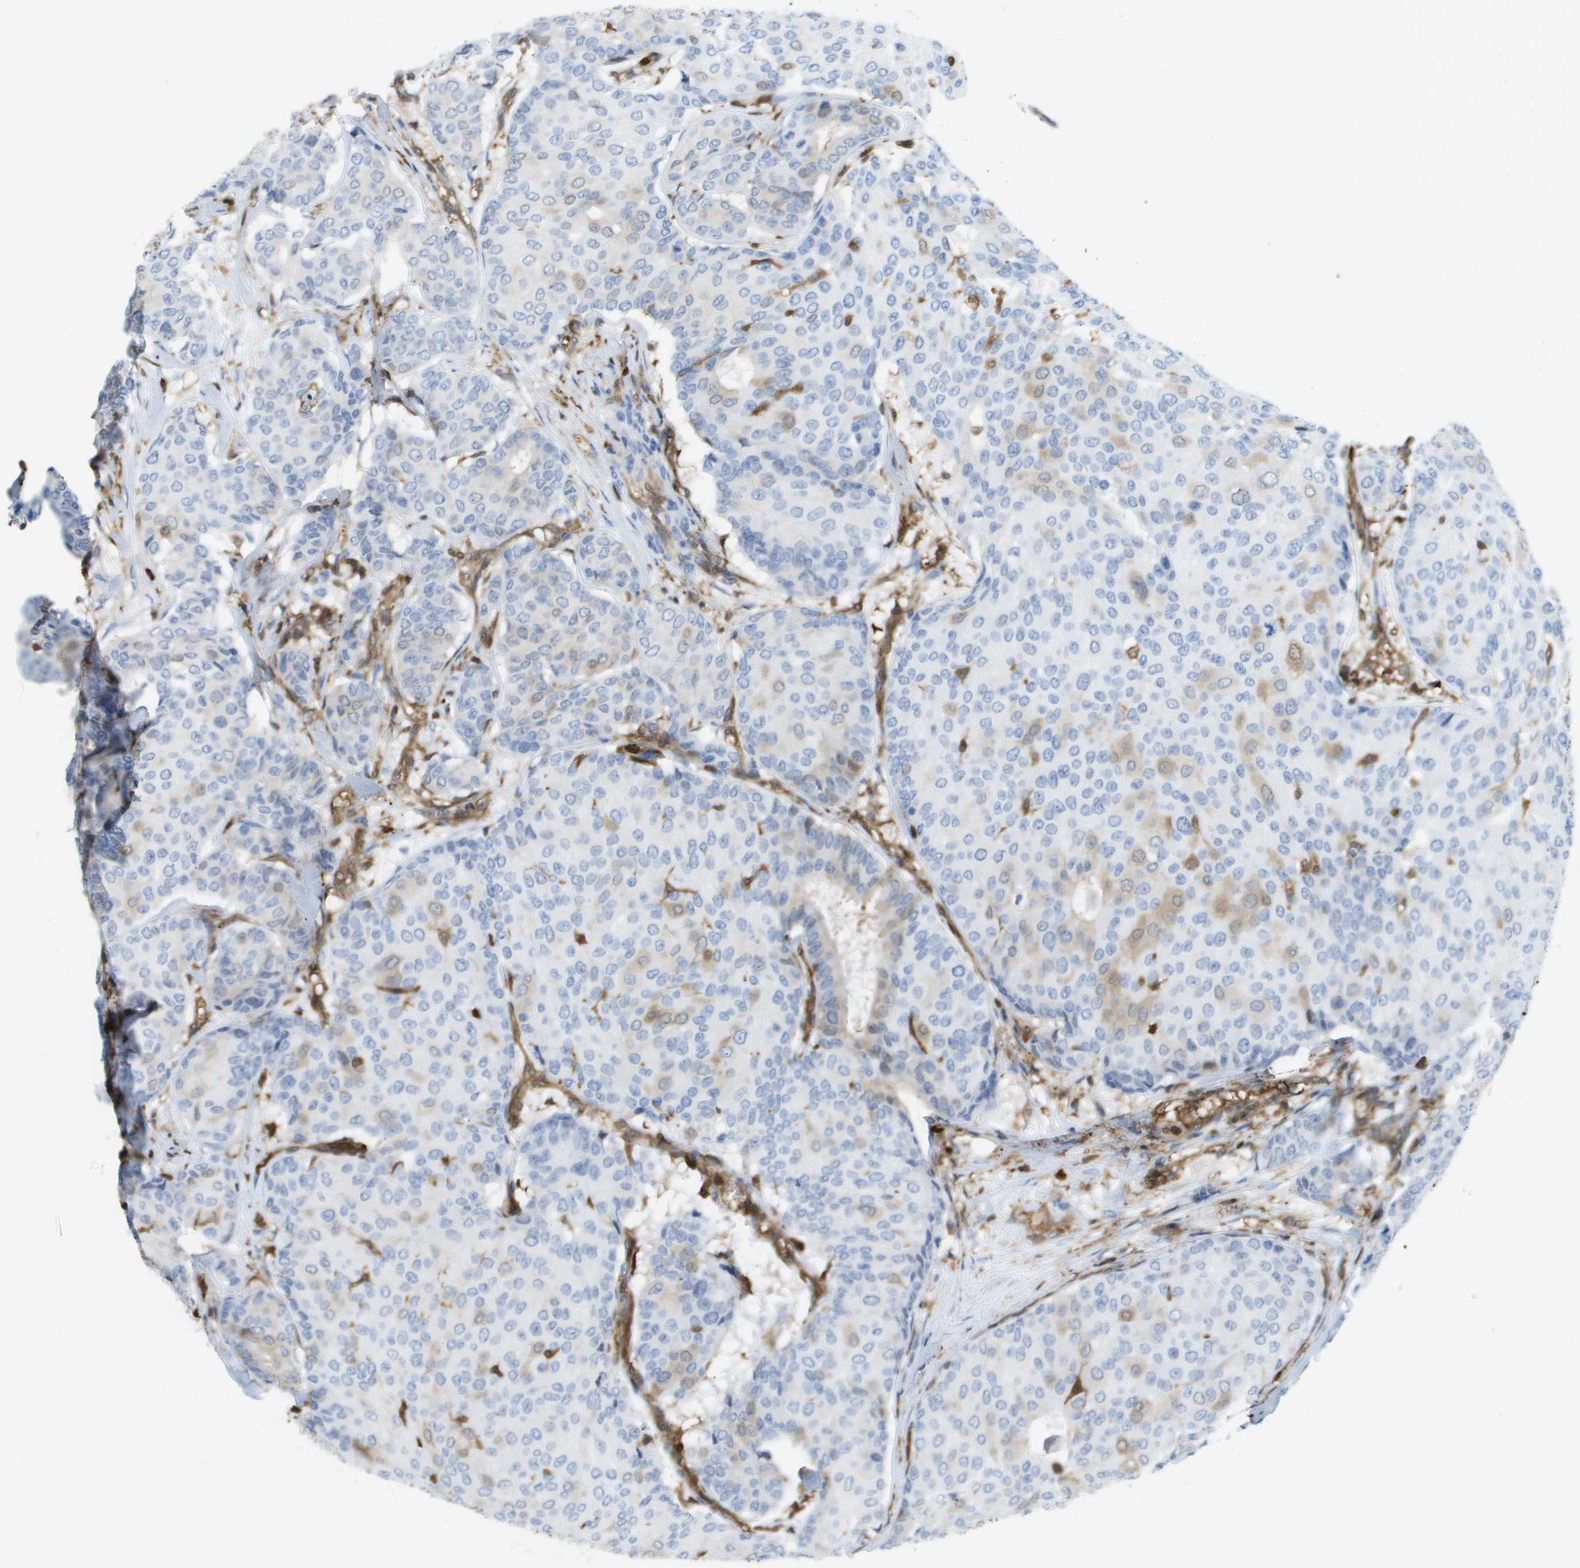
{"staining": {"intensity": "negative", "quantity": "none", "location": "none"}, "tissue": "breast cancer", "cell_type": "Tumor cells", "image_type": "cancer", "snomed": [{"axis": "morphology", "description": "Duct carcinoma"}, {"axis": "topography", "description": "Breast"}], "caption": "The image demonstrates no significant expression in tumor cells of breast intraductal carcinoma.", "gene": "DOCK5", "patient": {"sex": "female", "age": 75}}